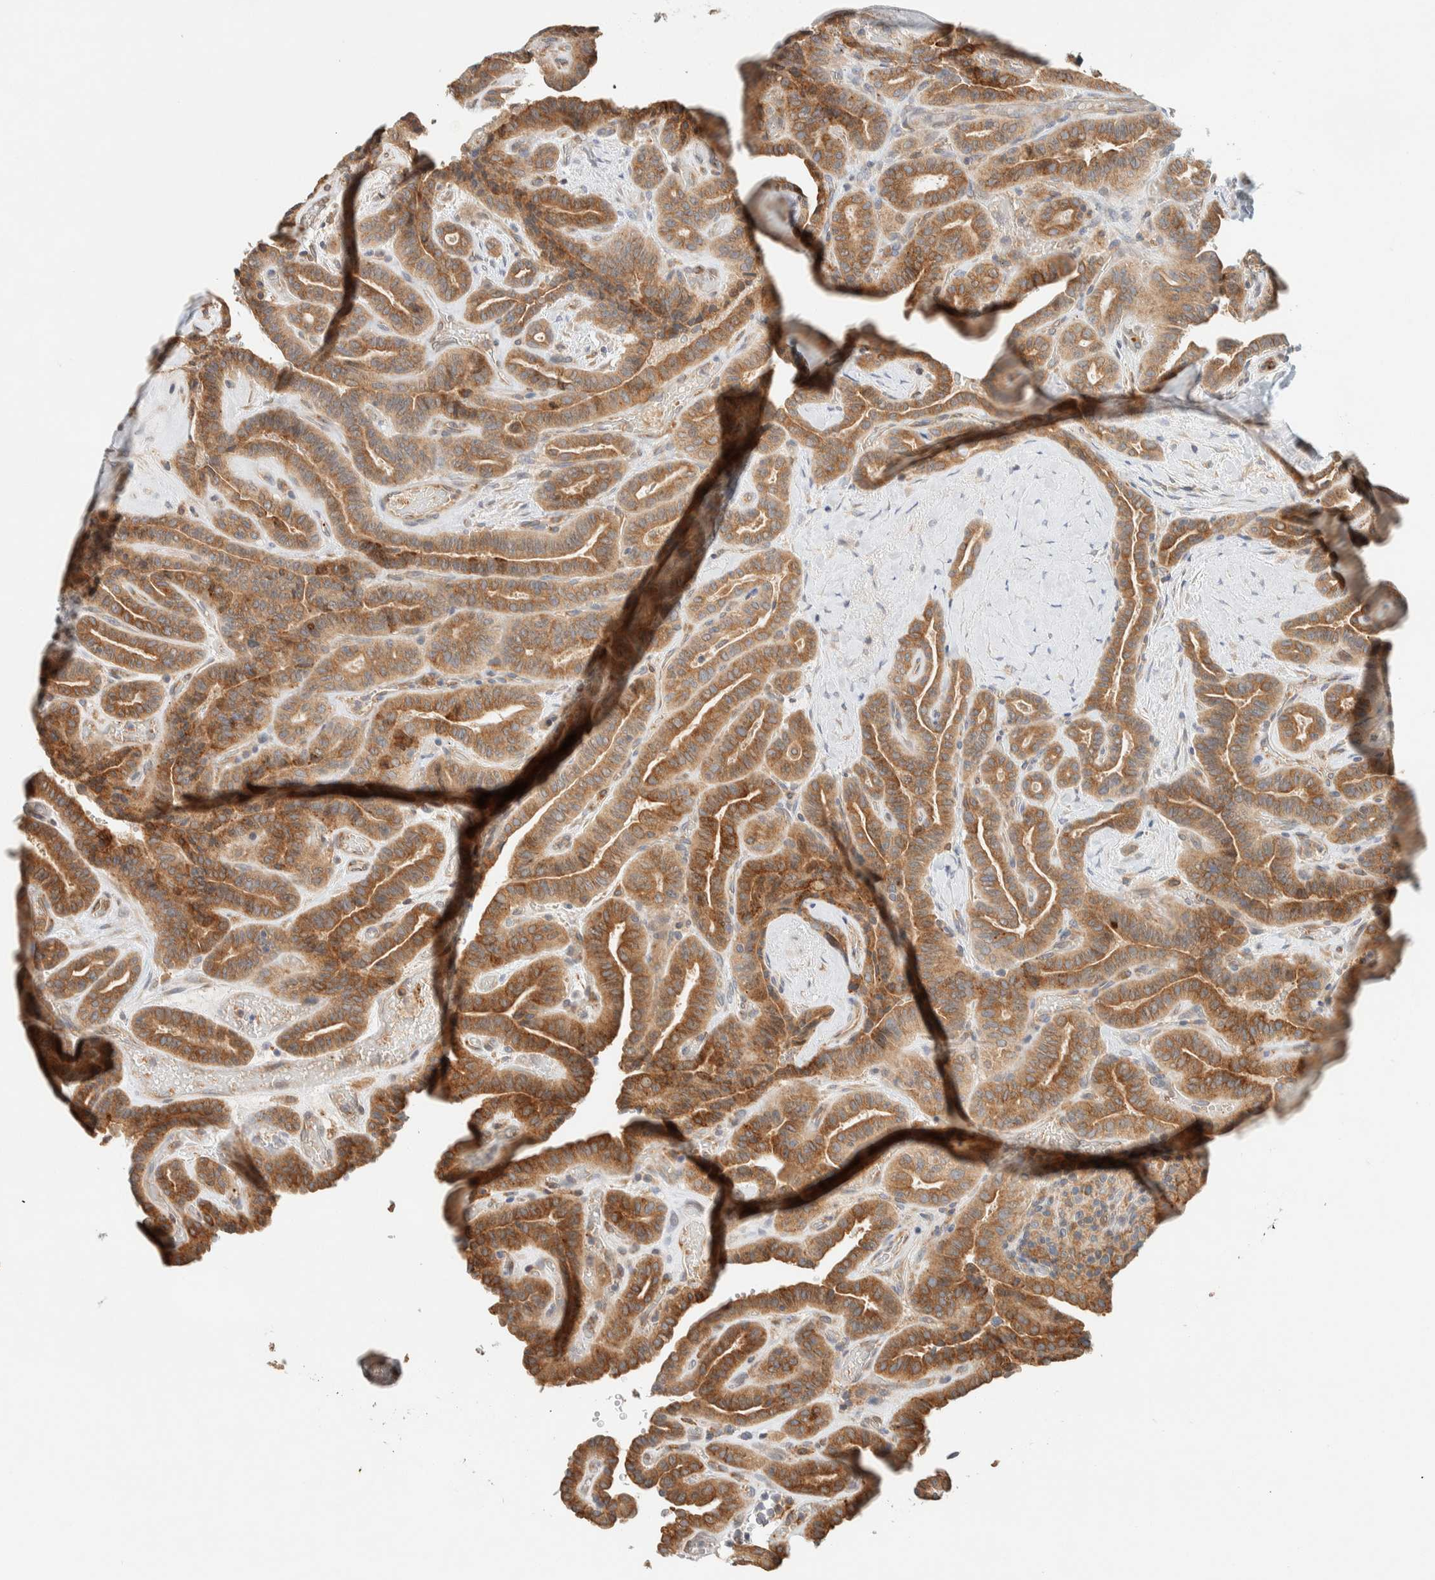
{"staining": {"intensity": "moderate", "quantity": ">75%", "location": "cytoplasmic/membranous"}, "tissue": "thyroid cancer", "cell_type": "Tumor cells", "image_type": "cancer", "snomed": [{"axis": "morphology", "description": "Papillary adenocarcinoma, NOS"}, {"axis": "topography", "description": "Thyroid gland"}], "caption": "The immunohistochemical stain labels moderate cytoplasmic/membranous expression in tumor cells of thyroid cancer (papillary adenocarcinoma) tissue.", "gene": "SUMF2", "patient": {"sex": "male", "age": 77}}